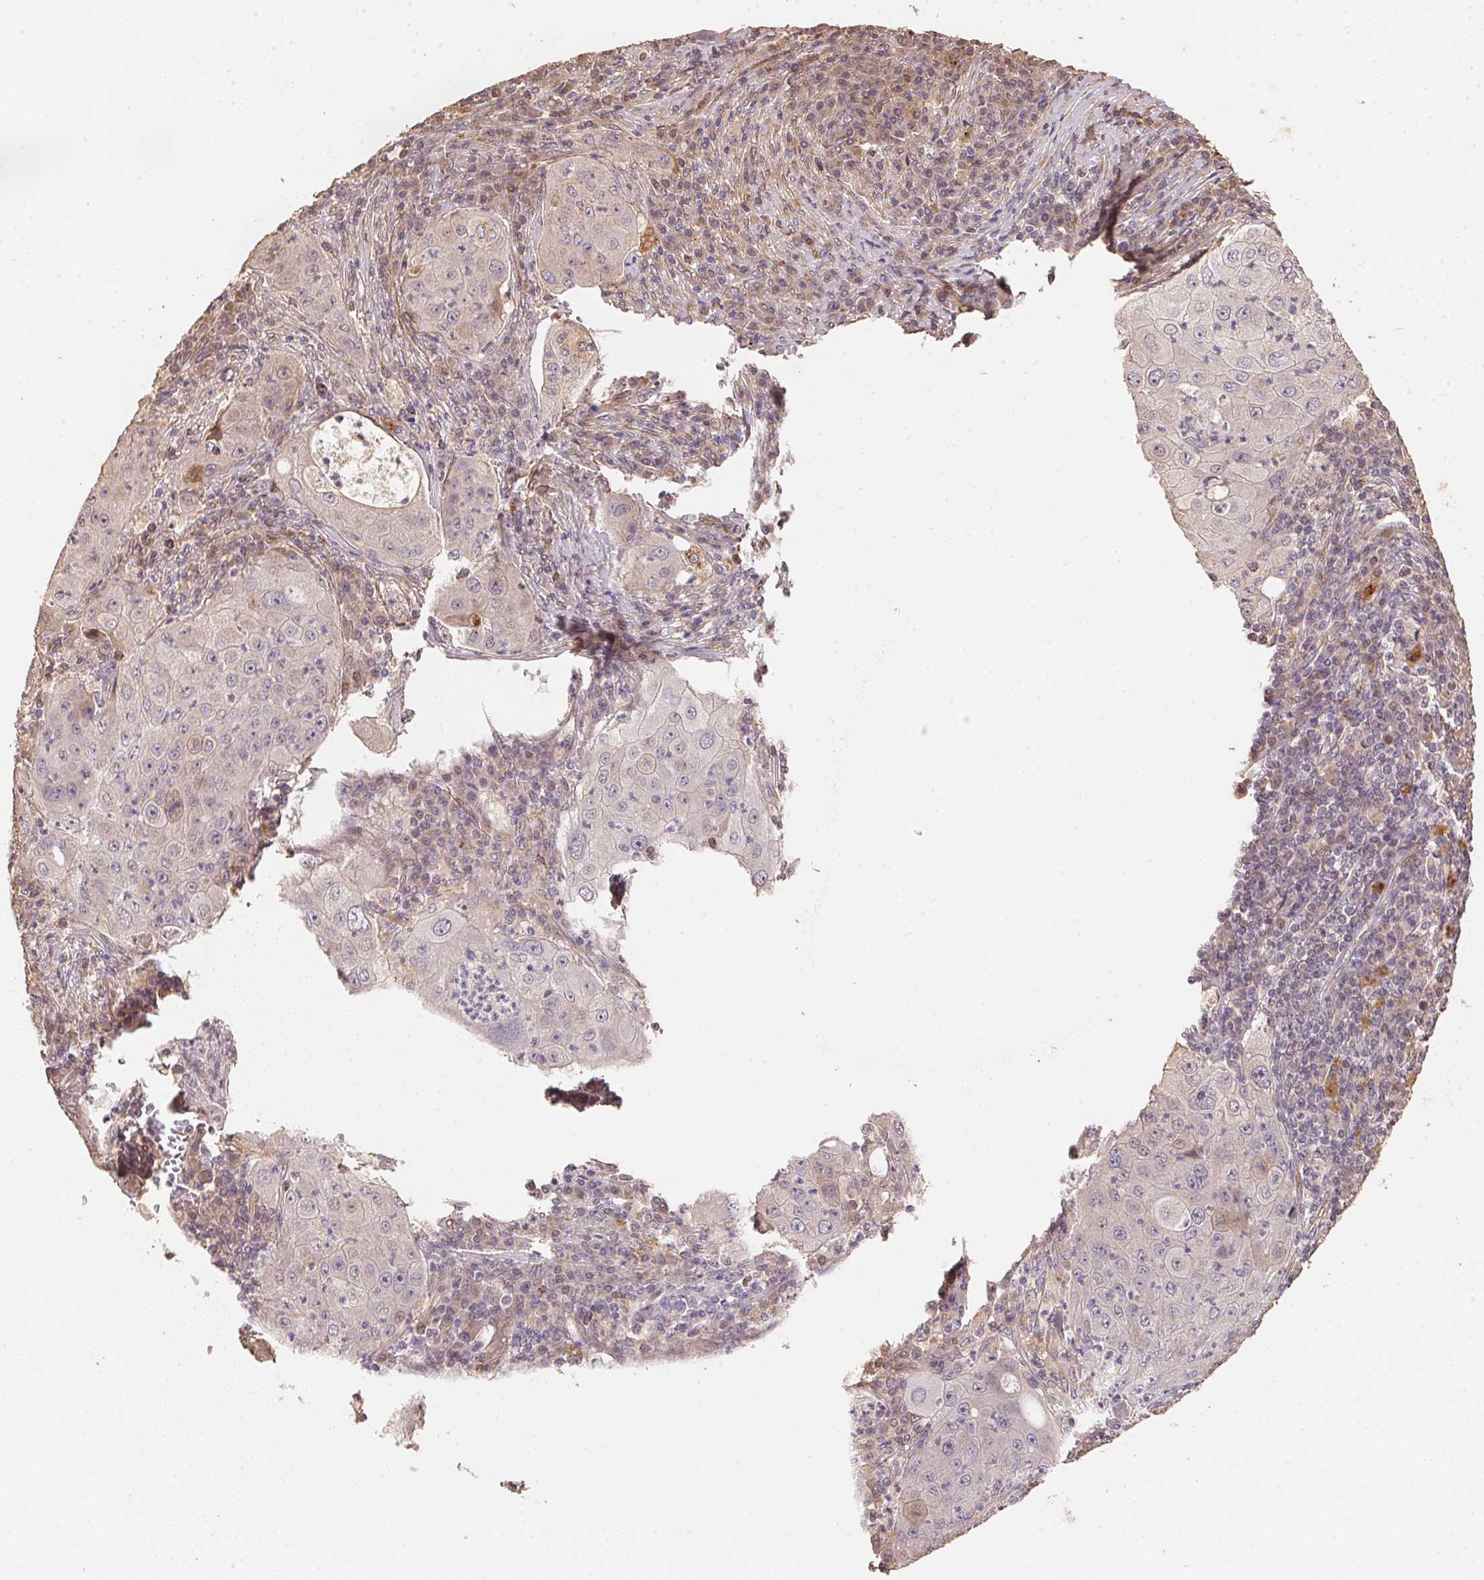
{"staining": {"intensity": "negative", "quantity": "none", "location": "none"}, "tissue": "lung cancer", "cell_type": "Tumor cells", "image_type": "cancer", "snomed": [{"axis": "morphology", "description": "Squamous cell carcinoma, NOS"}, {"axis": "topography", "description": "Lung"}], "caption": "Immunohistochemistry histopathology image of human lung cancer stained for a protein (brown), which displays no positivity in tumor cells.", "gene": "TMEM222", "patient": {"sex": "female", "age": 59}}